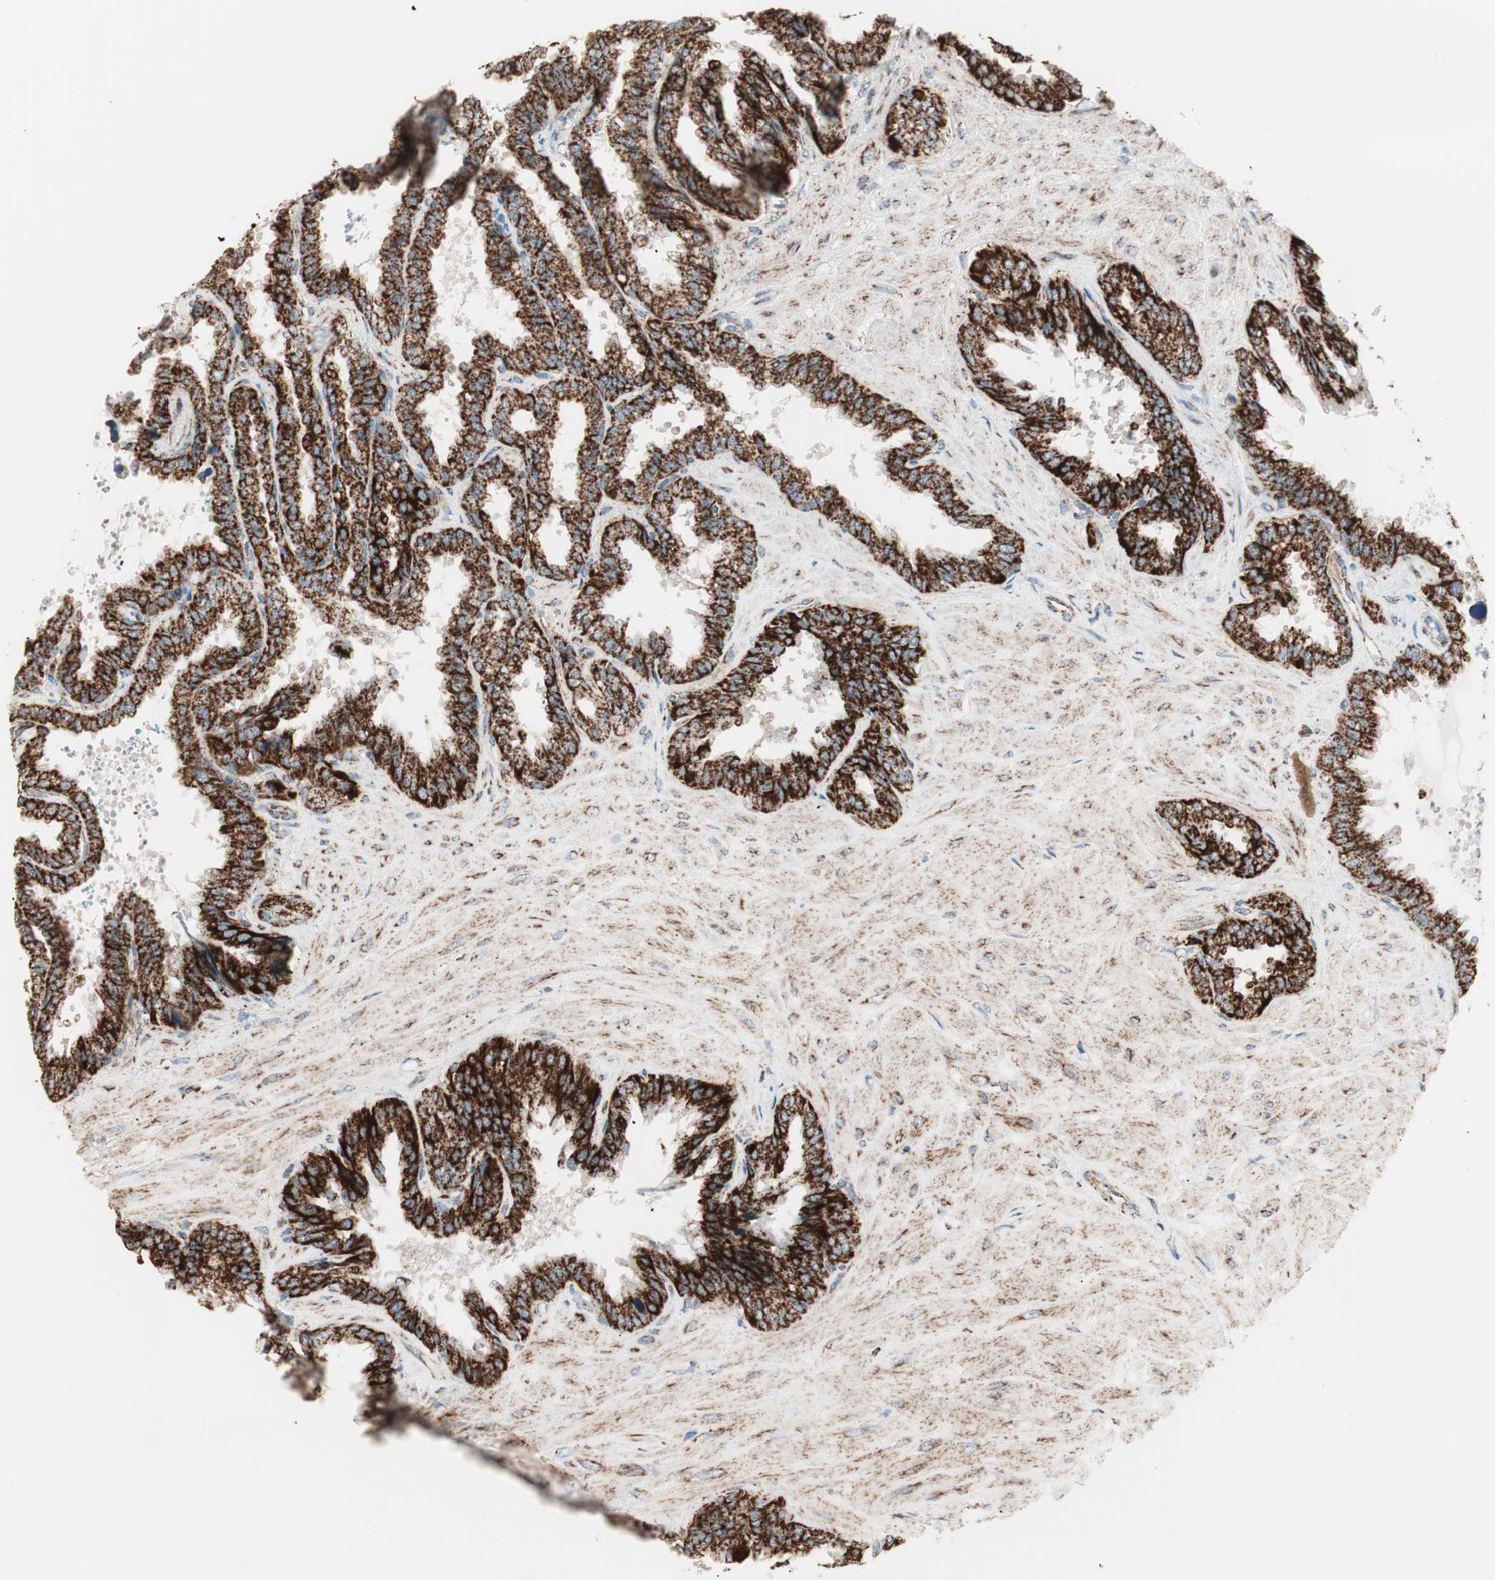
{"staining": {"intensity": "strong", "quantity": ">75%", "location": "cytoplasmic/membranous"}, "tissue": "seminal vesicle", "cell_type": "Glandular cells", "image_type": "normal", "snomed": [{"axis": "morphology", "description": "Normal tissue, NOS"}, {"axis": "topography", "description": "Seminal veicle"}], "caption": "The micrograph demonstrates staining of normal seminal vesicle, revealing strong cytoplasmic/membranous protein expression (brown color) within glandular cells.", "gene": "TOMM22", "patient": {"sex": "male", "age": 46}}